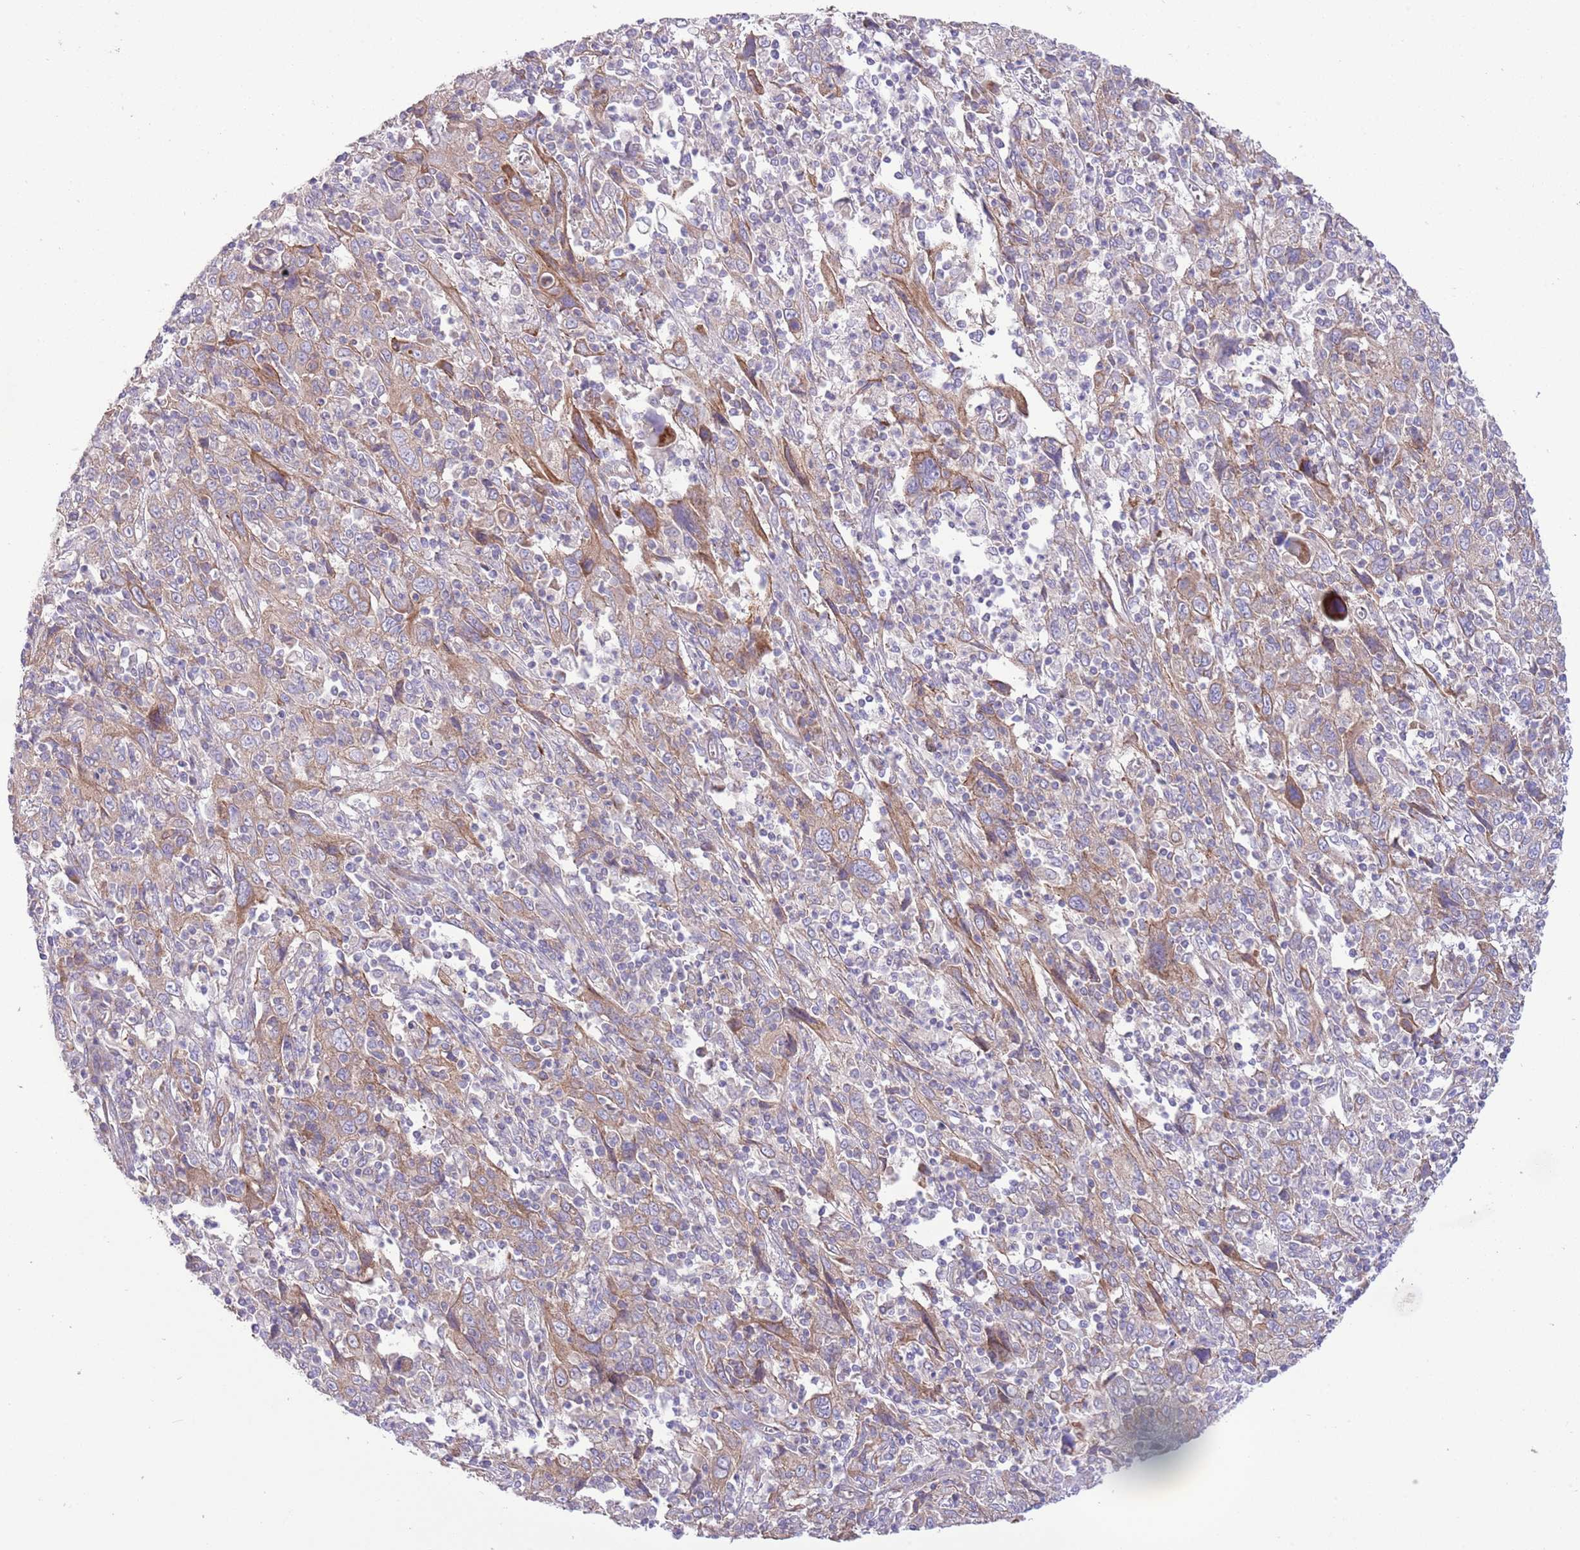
{"staining": {"intensity": "weak", "quantity": ">75%", "location": "cytoplasmic/membranous"}, "tissue": "cervical cancer", "cell_type": "Tumor cells", "image_type": "cancer", "snomed": [{"axis": "morphology", "description": "Squamous cell carcinoma, NOS"}, {"axis": "topography", "description": "Cervix"}], "caption": "A brown stain shows weak cytoplasmic/membranous expression of a protein in human cervical cancer (squamous cell carcinoma) tumor cells. (DAB IHC with brightfield microscopy, high magnification).", "gene": "TOMM5", "patient": {"sex": "female", "age": 46}}